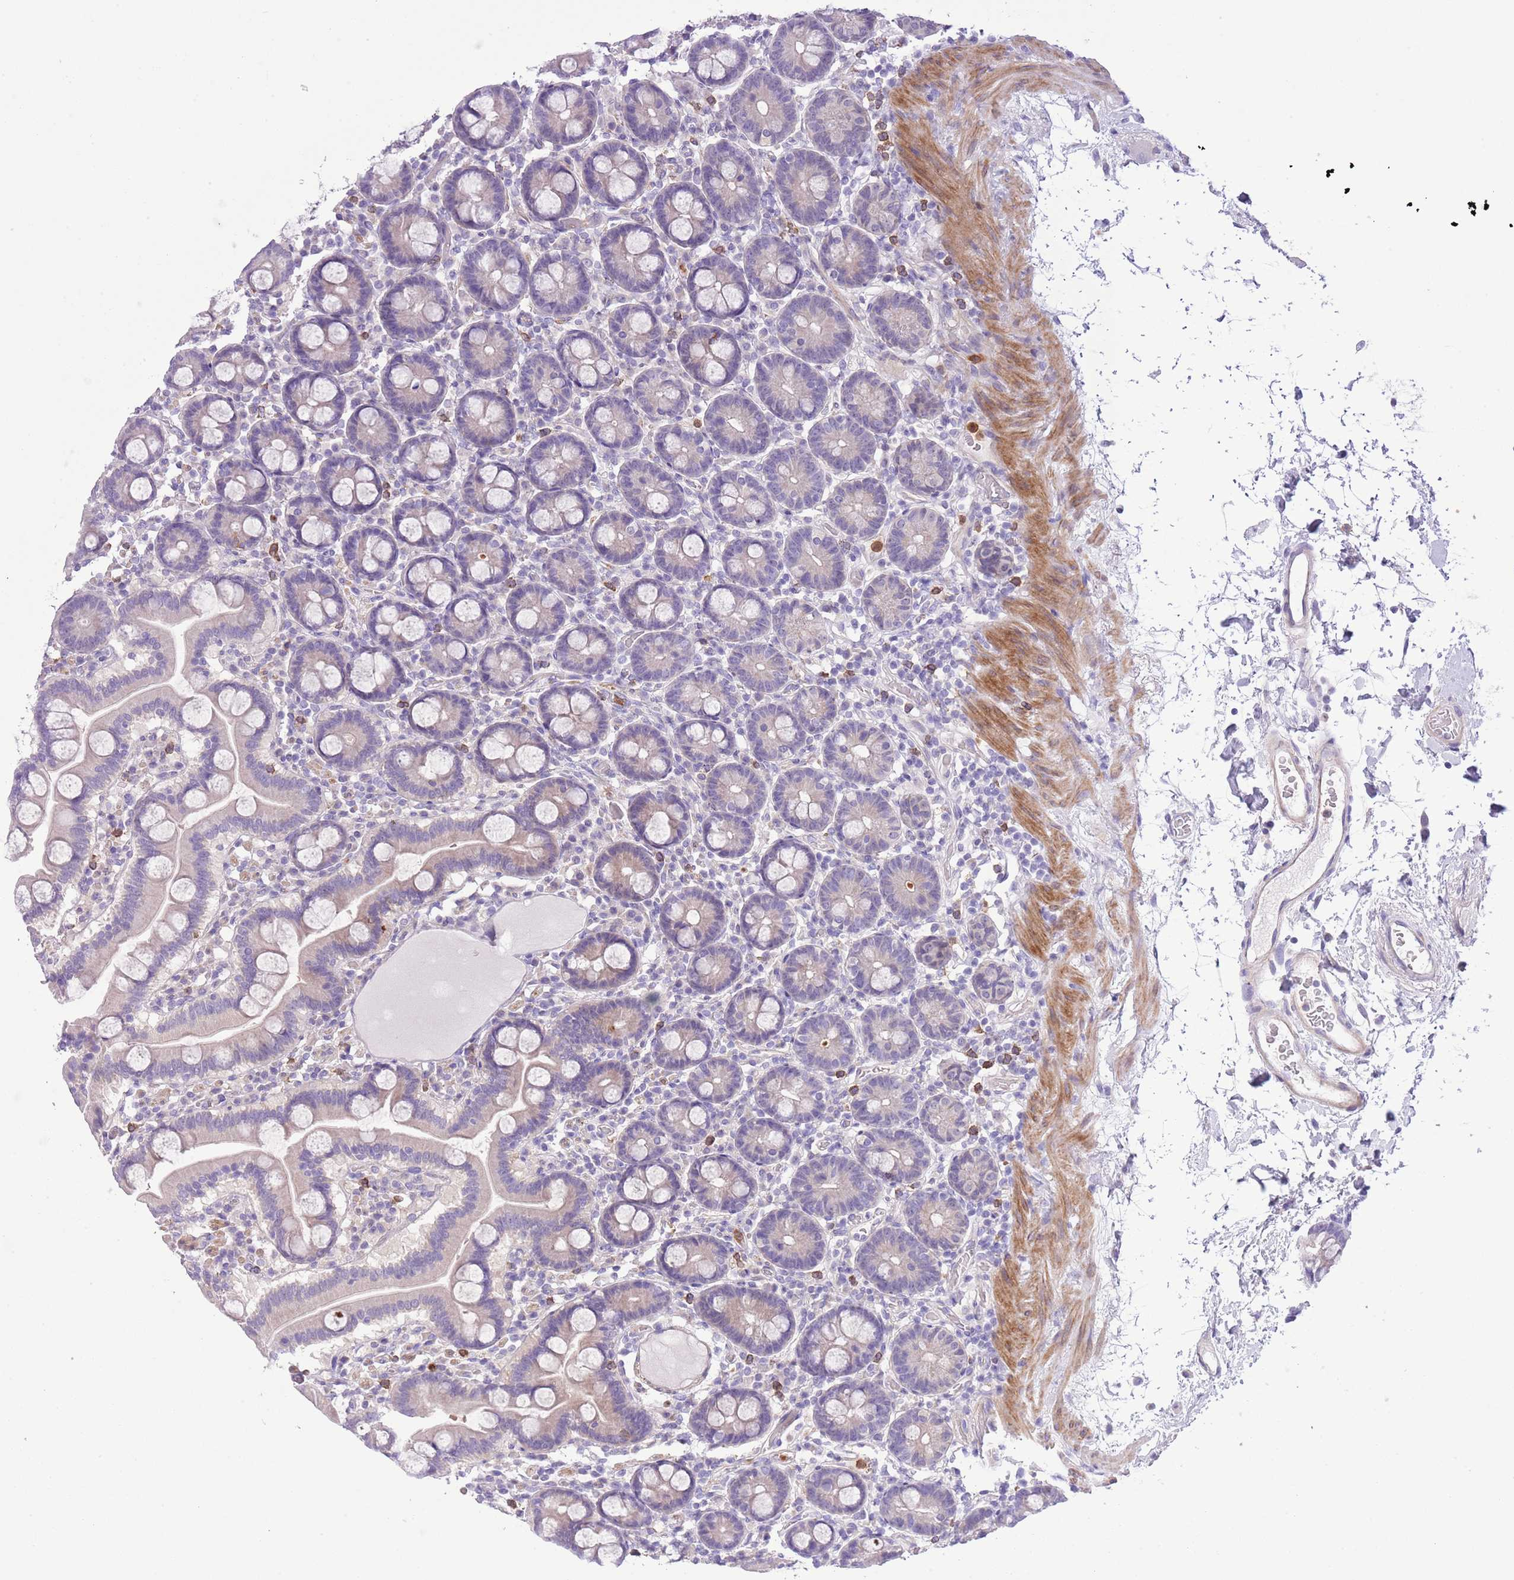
{"staining": {"intensity": "negative", "quantity": "none", "location": "none"}, "tissue": "duodenum", "cell_type": "Glandular cells", "image_type": "normal", "snomed": [{"axis": "morphology", "description": "Normal tissue, NOS"}, {"axis": "topography", "description": "Duodenum"}], "caption": "DAB immunohistochemical staining of benign duodenum exhibits no significant expression in glandular cells.", "gene": "OR6M1", "patient": {"sex": "male", "age": 55}}